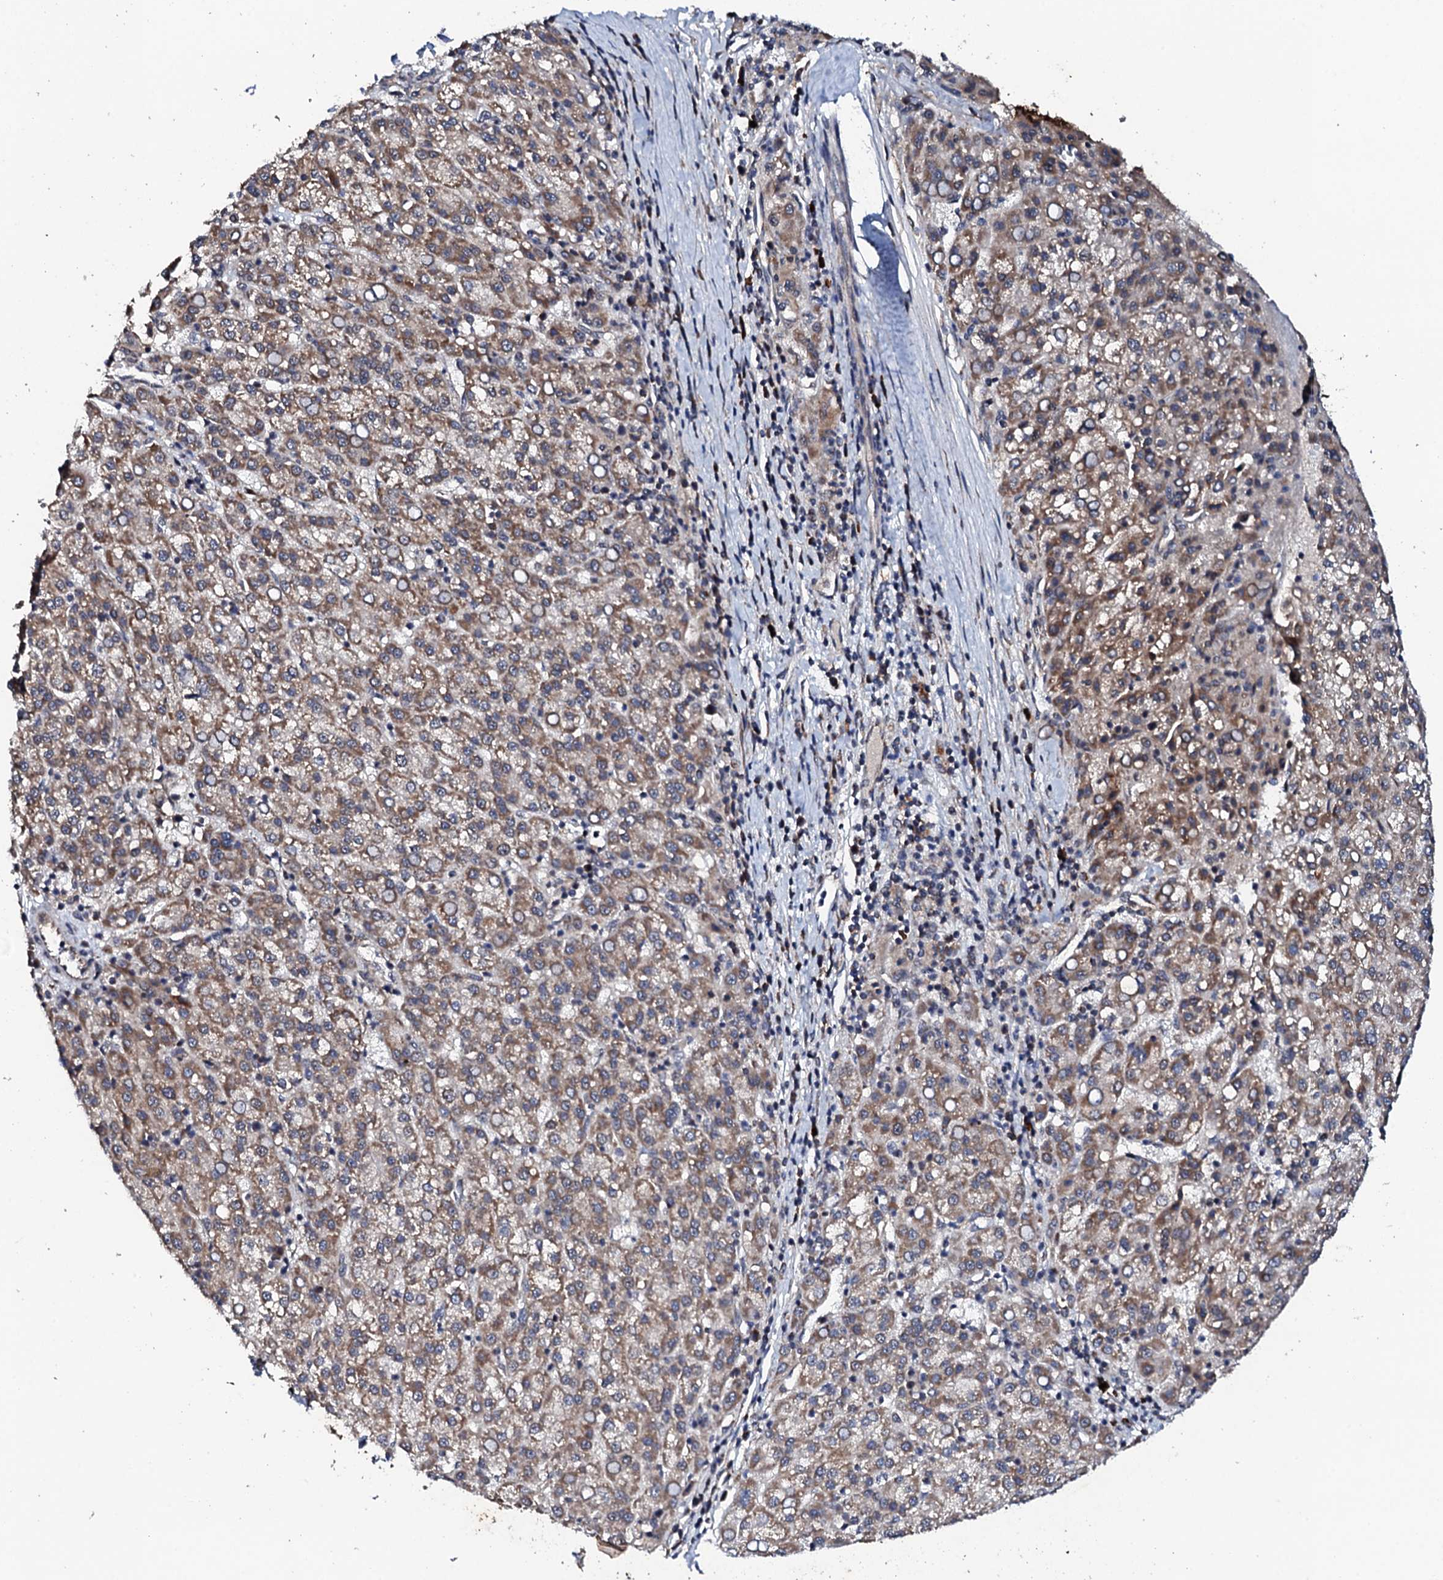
{"staining": {"intensity": "moderate", "quantity": ">75%", "location": "cytoplasmic/membranous"}, "tissue": "liver cancer", "cell_type": "Tumor cells", "image_type": "cancer", "snomed": [{"axis": "morphology", "description": "Carcinoma, Hepatocellular, NOS"}, {"axis": "topography", "description": "Liver"}], "caption": "Protein expression by immunohistochemistry demonstrates moderate cytoplasmic/membranous positivity in approximately >75% of tumor cells in liver cancer (hepatocellular carcinoma). (DAB IHC with brightfield microscopy, high magnification).", "gene": "MTIF3", "patient": {"sex": "female", "age": 58}}